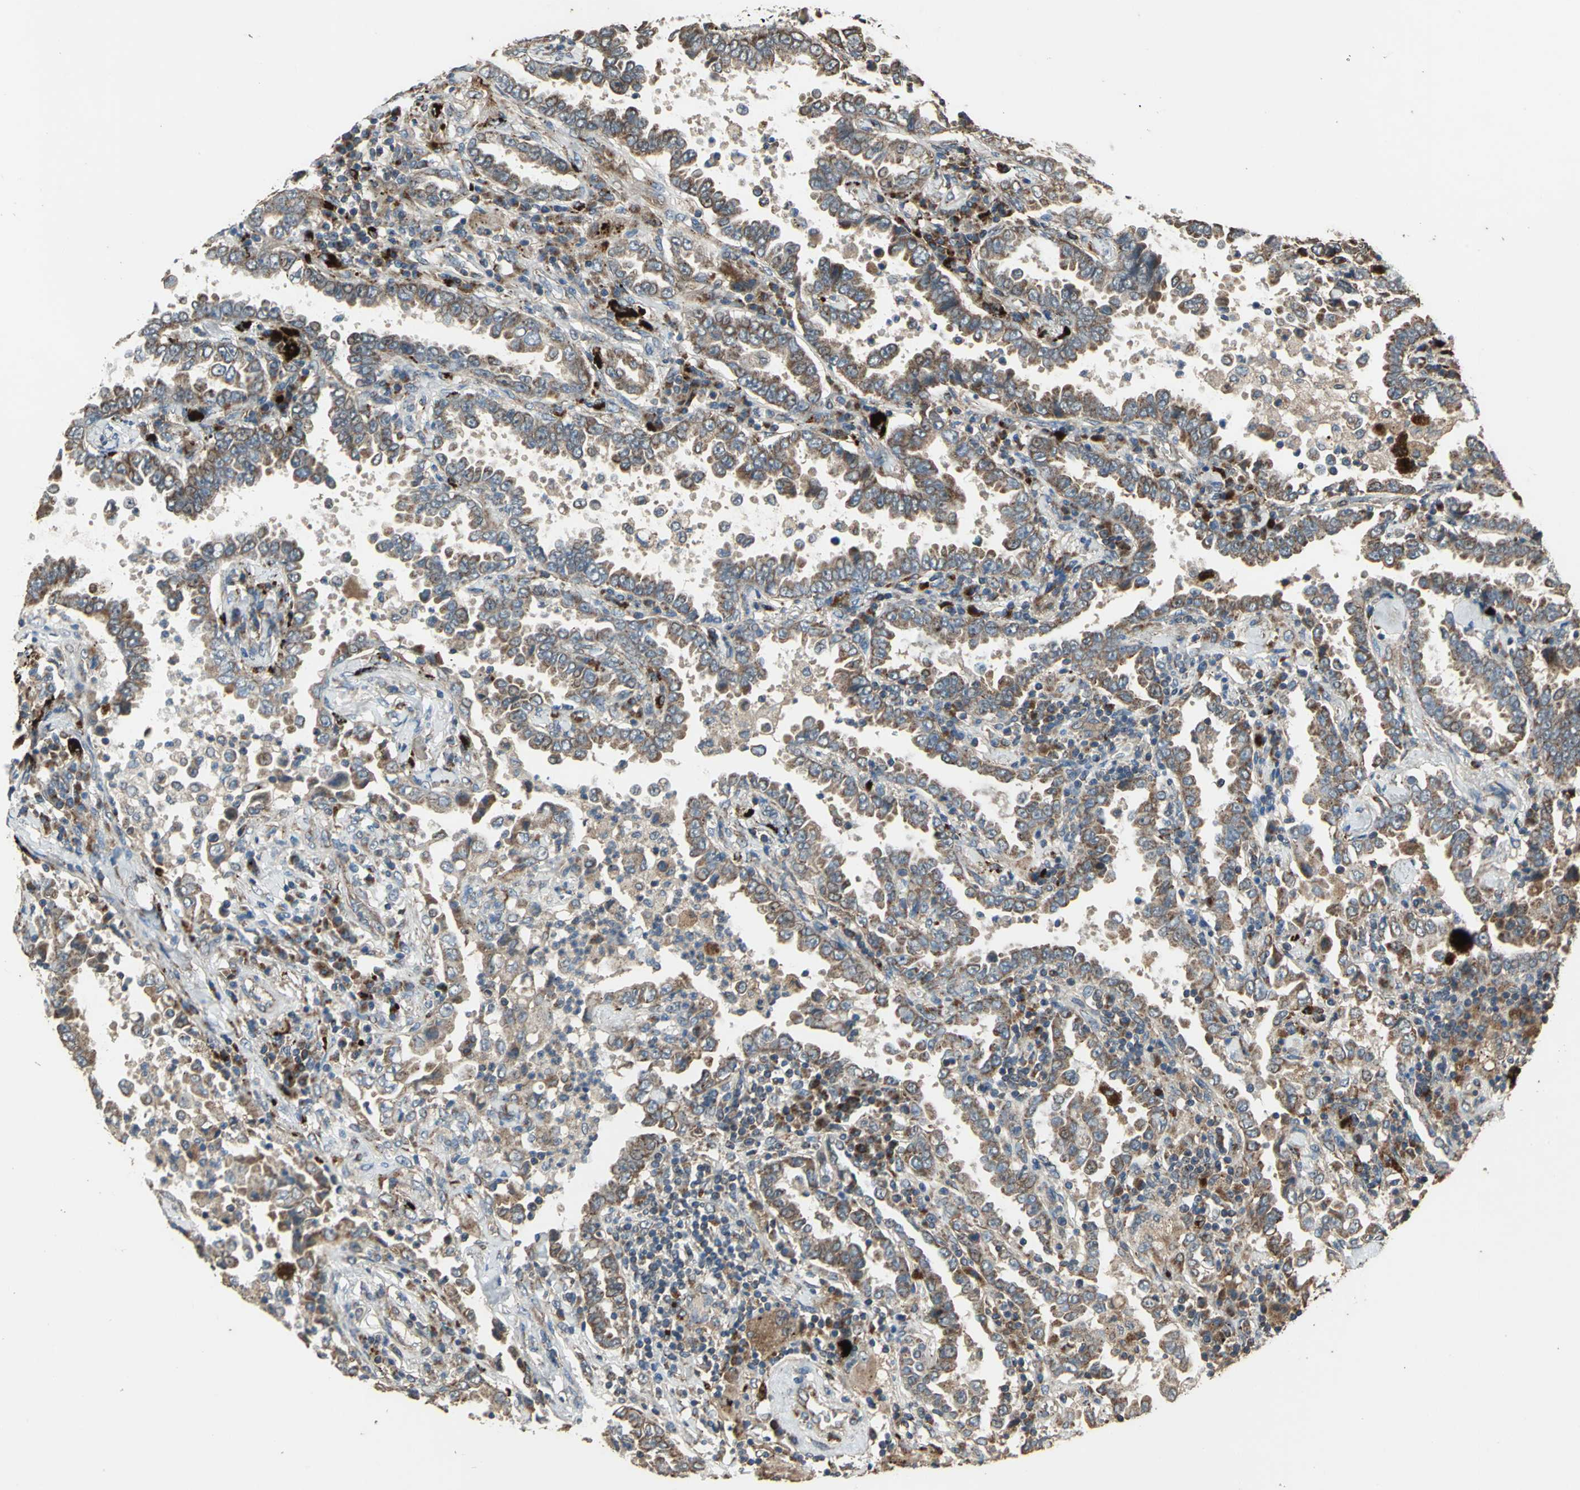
{"staining": {"intensity": "strong", "quantity": ">75%", "location": "cytoplasmic/membranous"}, "tissue": "lung cancer", "cell_type": "Tumor cells", "image_type": "cancer", "snomed": [{"axis": "morphology", "description": "Normal tissue, NOS"}, {"axis": "morphology", "description": "Inflammation, NOS"}, {"axis": "morphology", "description": "Adenocarcinoma, NOS"}, {"axis": "topography", "description": "Lung"}], "caption": "Tumor cells exhibit strong cytoplasmic/membranous staining in approximately >75% of cells in adenocarcinoma (lung).", "gene": "POLRMT", "patient": {"sex": "female", "age": 64}}